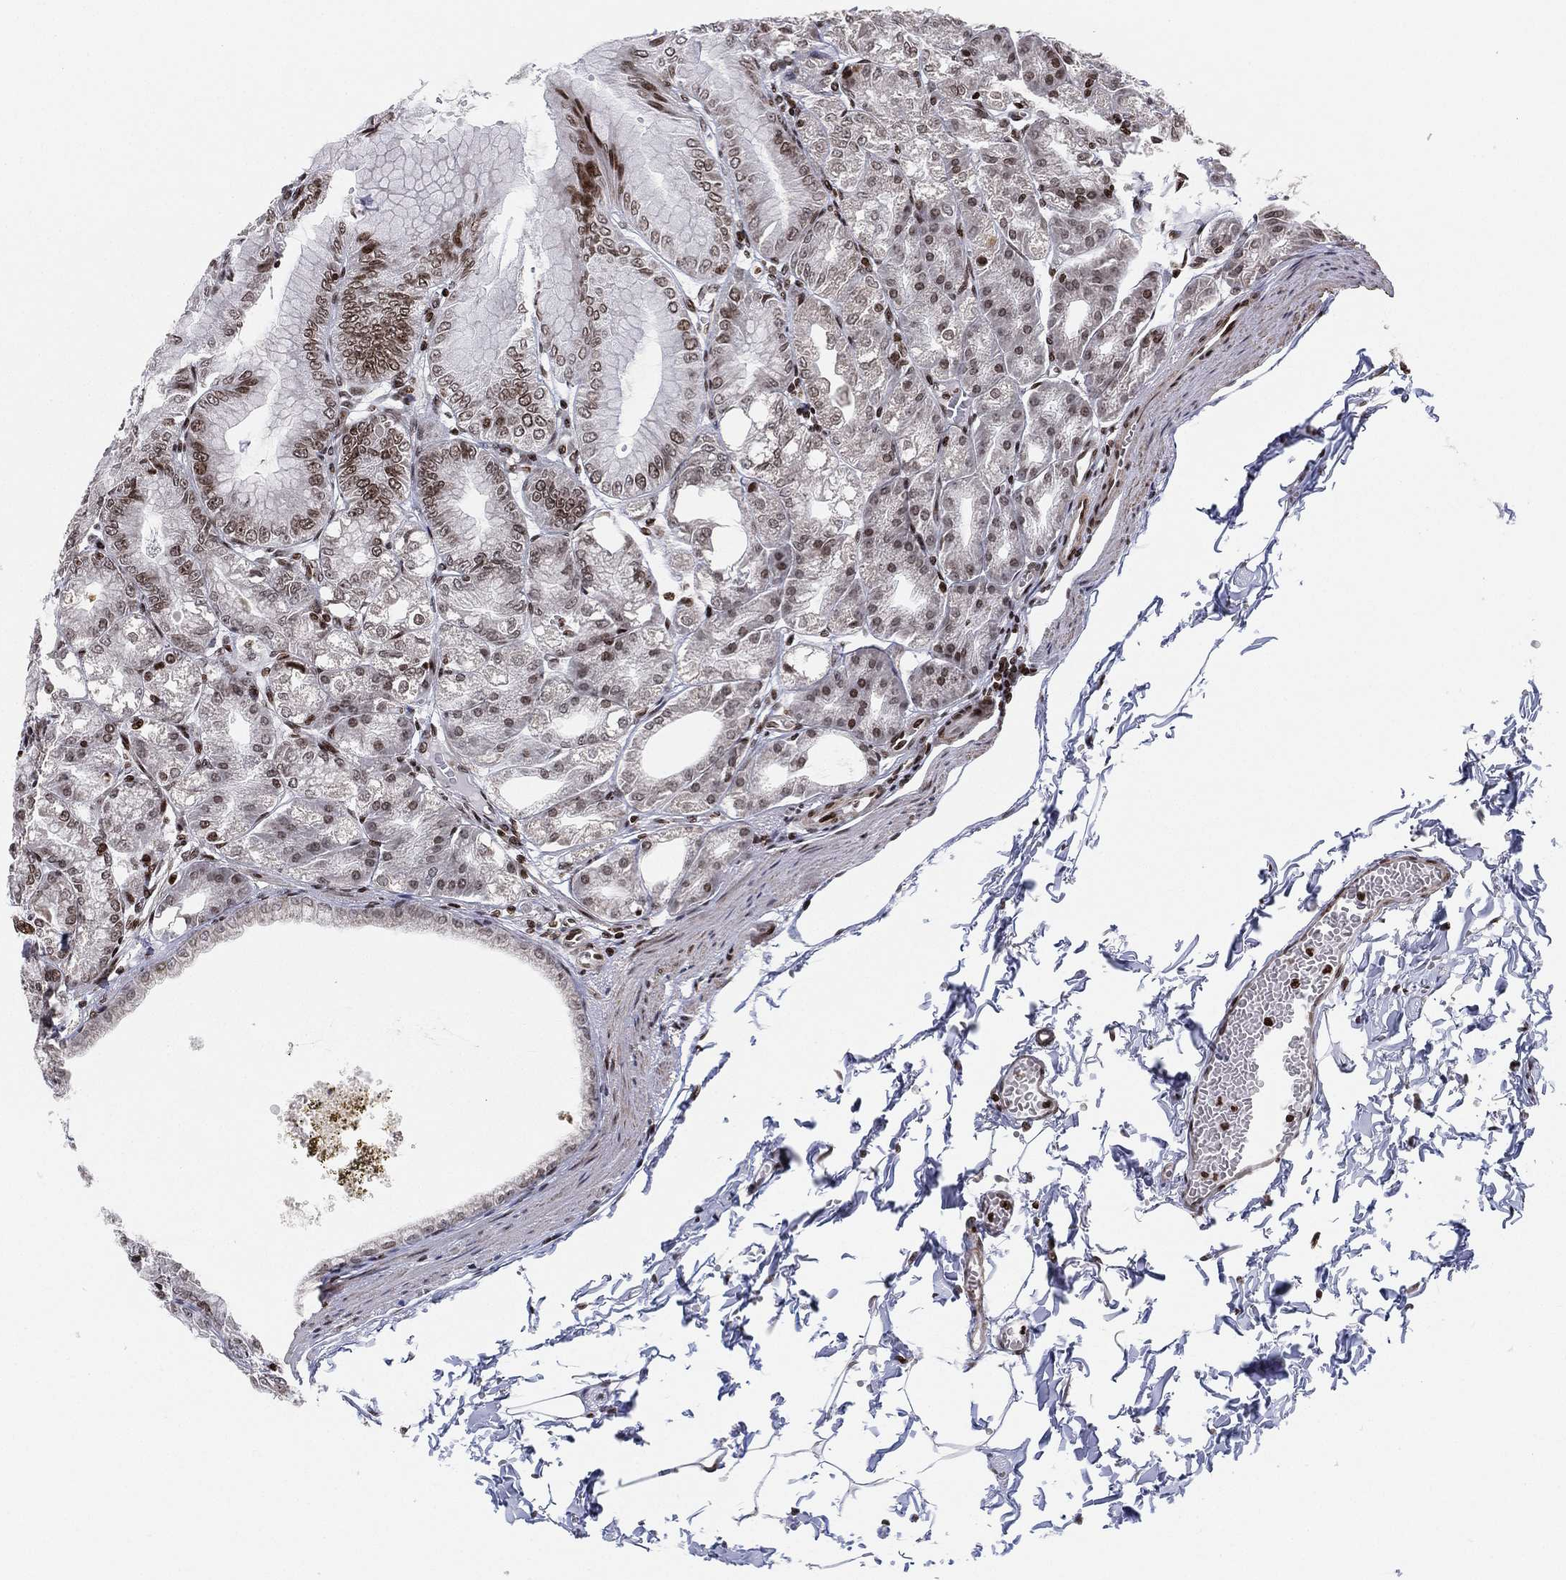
{"staining": {"intensity": "strong", "quantity": "25%-75%", "location": "nuclear"}, "tissue": "stomach", "cell_type": "Glandular cells", "image_type": "normal", "snomed": [{"axis": "morphology", "description": "Normal tissue, NOS"}, {"axis": "topography", "description": "Stomach"}], "caption": "Immunohistochemical staining of benign stomach displays 25%-75% levels of strong nuclear protein positivity in approximately 25%-75% of glandular cells.", "gene": "MFSD14A", "patient": {"sex": "male", "age": 71}}